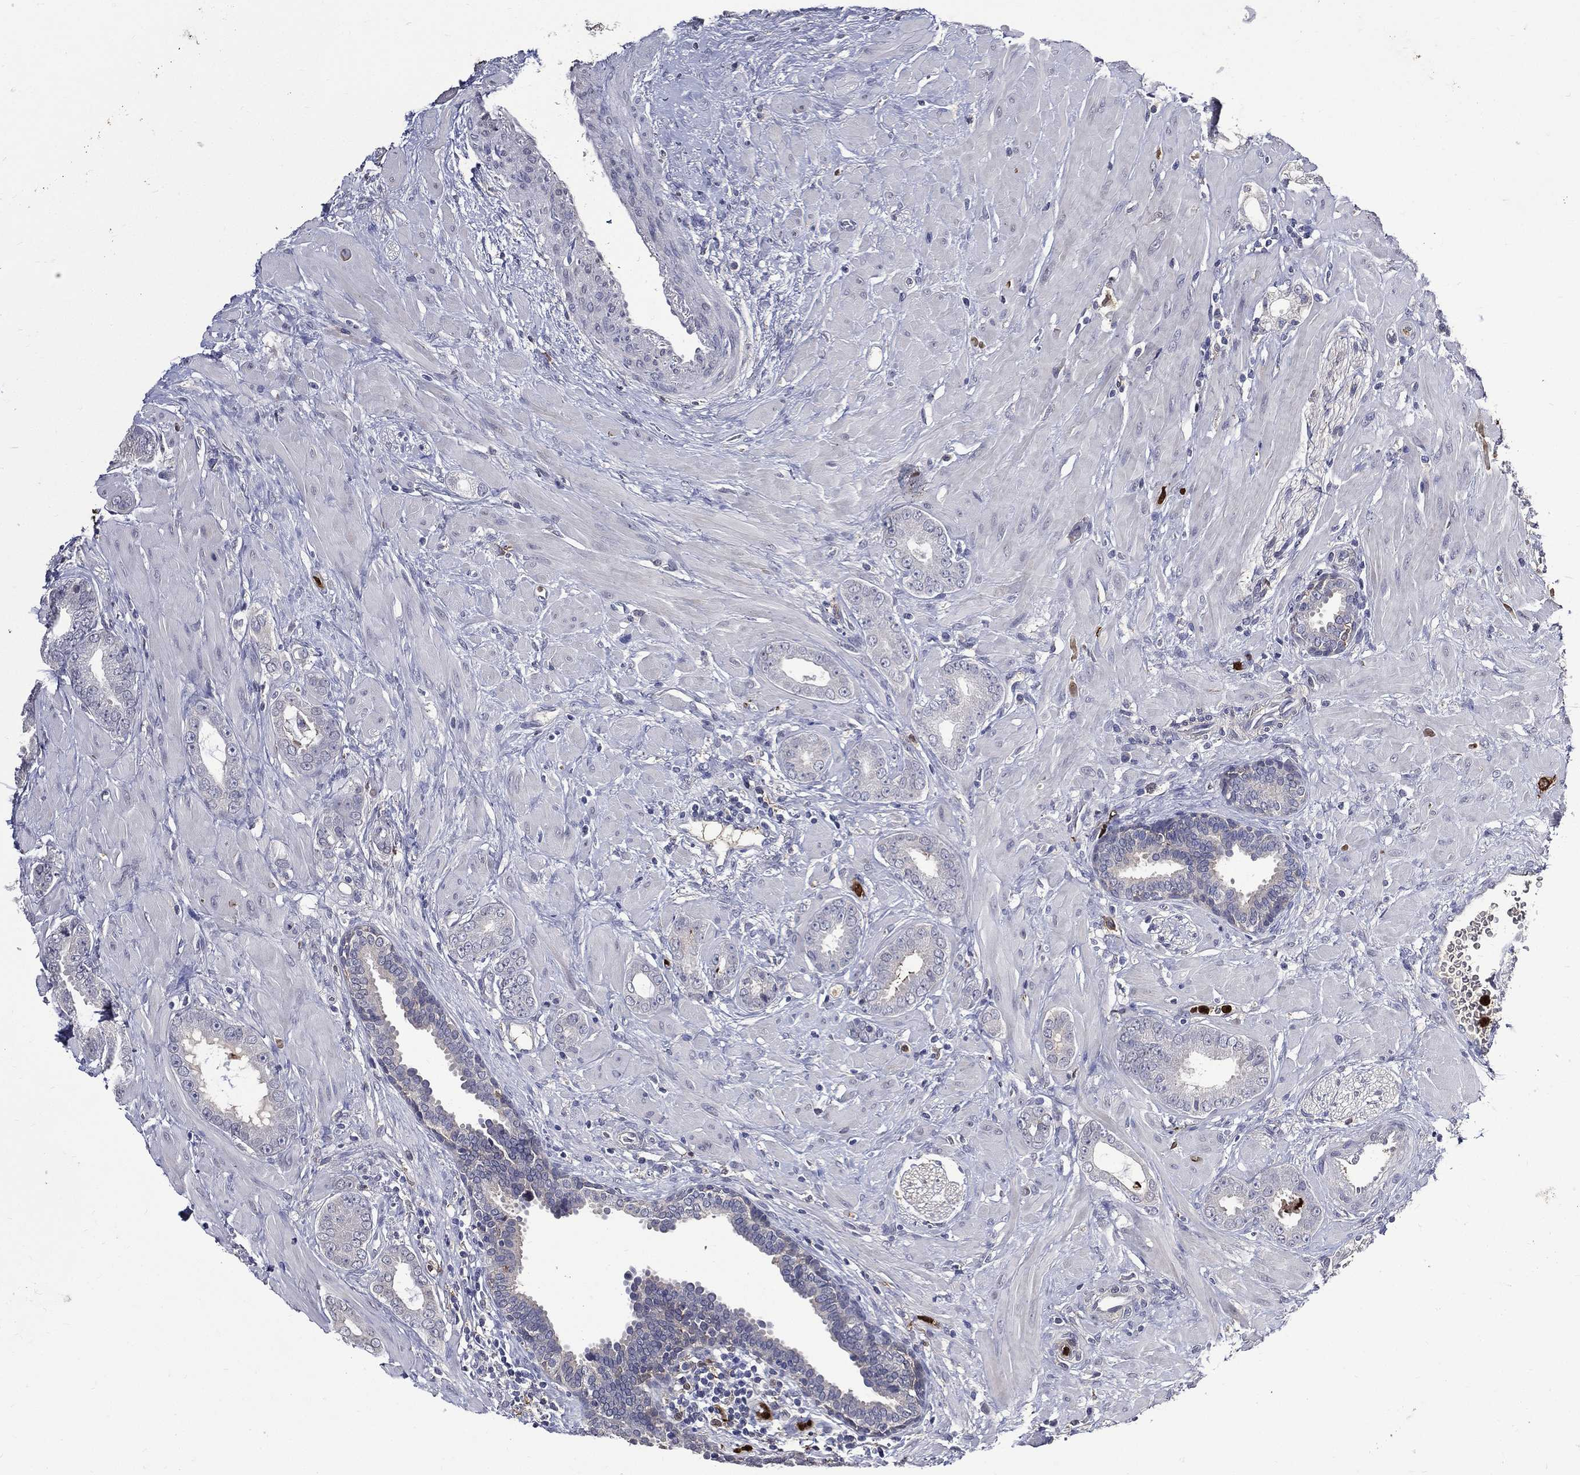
{"staining": {"intensity": "negative", "quantity": "none", "location": "none"}, "tissue": "prostate cancer", "cell_type": "Tumor cells", "image_type": "cancer", "snomed": [{"axis": "morphology", "description": "Adenocarcinoma, Low grade"}, {"axis": "topography", "description": "Prostate"}], "caption": "DAB immunohistochemical staining of human prostate adenocarcinoma (low-grade) displays no significant positivity in tumor cells.", "gene": "GPR171", "patient": {"sex": "male", "age": 68}}